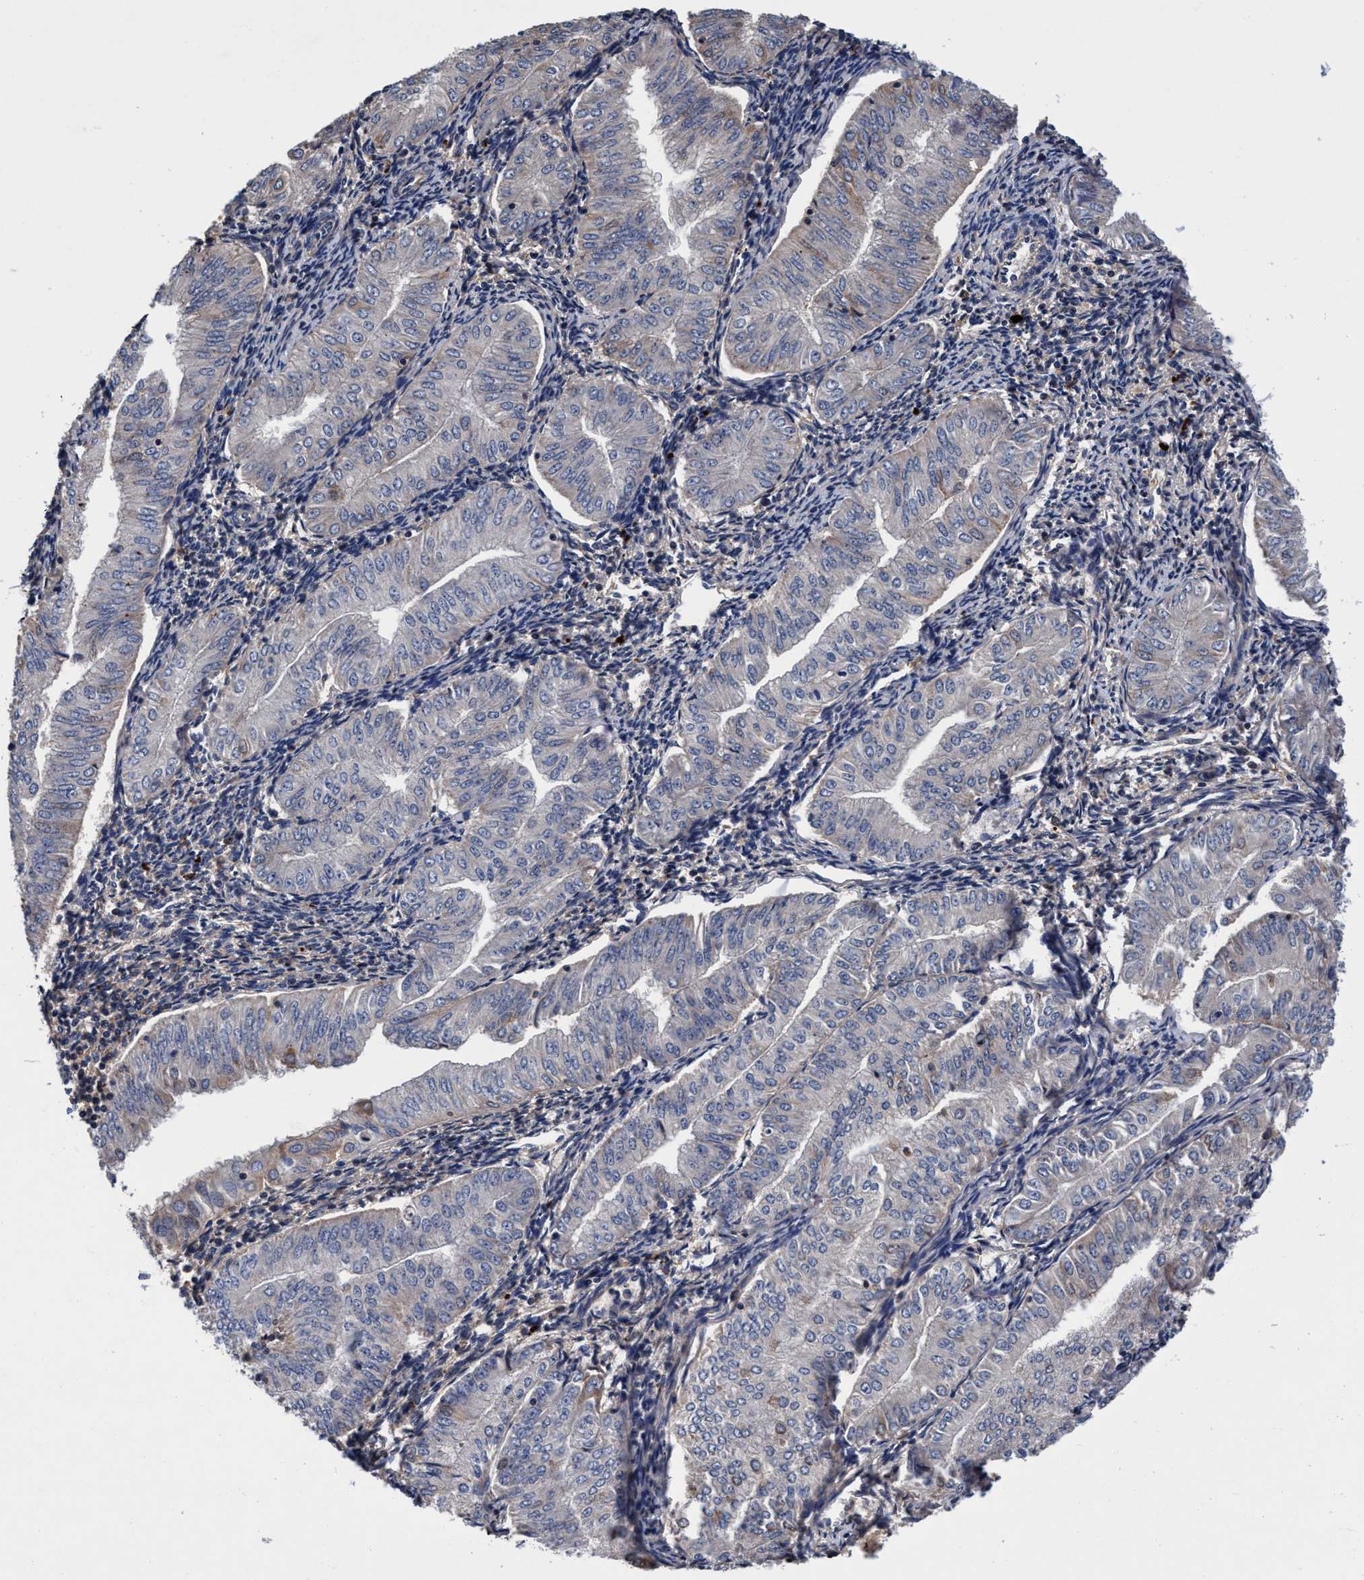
{"staining": {"intensity": "weak", "quantity": "<25%", "location": "cytoplasmic/membranous"}, "tissue": "endometrial cancer", "cell_type": "Tumor cells", "image_type": "cancer", "snomed": [{"axis": "morphology", "description": "Normal tissue, NOS"}, {"axis": "morphology", "description": "Adenocarcinoma, NOS"}, {"axis": "topography", "description": "Endometrium"}], "caption": "This photomicrograph is of adenocarcinoma (endometrial) stained with immunohistochemistry to label a protein in brown with the nuclei are counter-stained blue. There is no expression in tumor cells. The staining was performed using DAB to visualize the protein expression in brown, while the nuclei were stained in blue with hematoxylin (Magnification: 20x).", "gene": "RNF208", "patient": {"sex": "female", "age": 53}}